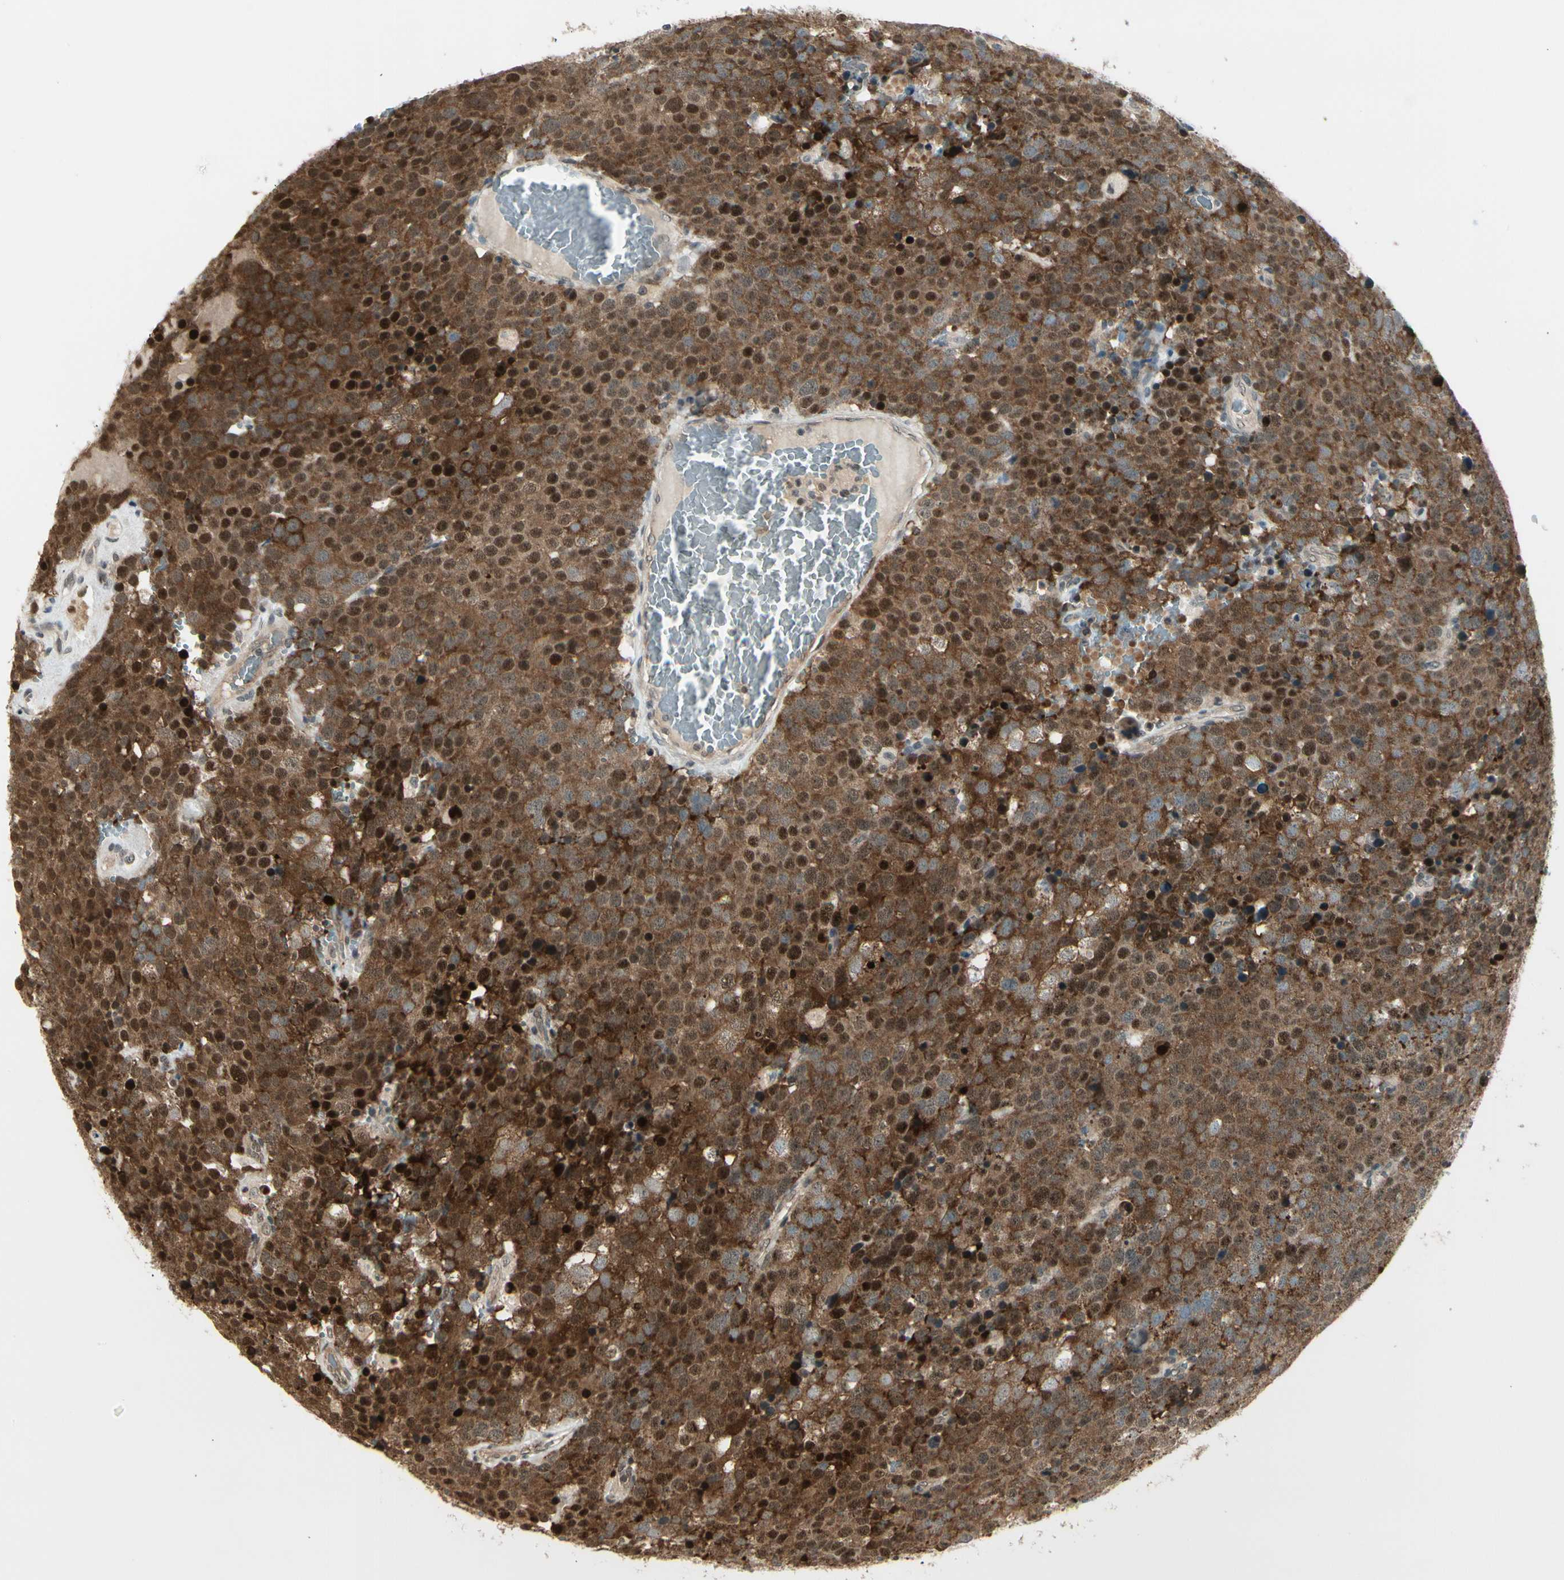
{"staining": {"intensity": "moderate", "quantity": "25%-75%", "location": "cytoplasmic/membranous,nuclear"}, "tissue": "testis cancer", "cell_type": "Tumor cells", "image_type": "cancer", "snomed": [{"axis": "morphology", "description": "Seminoma, NOS"}, {"axis": "topography", "description": "Testis"}], "caption": "Testis cancer was stained to show a protein in brown. There is medium levels of moderate cytoplasmic/membranous and nuclear staining in about 25%-75% of tumor cells.", "gene": "SMN2", "patient": {"sex": "male", "age": 71}}